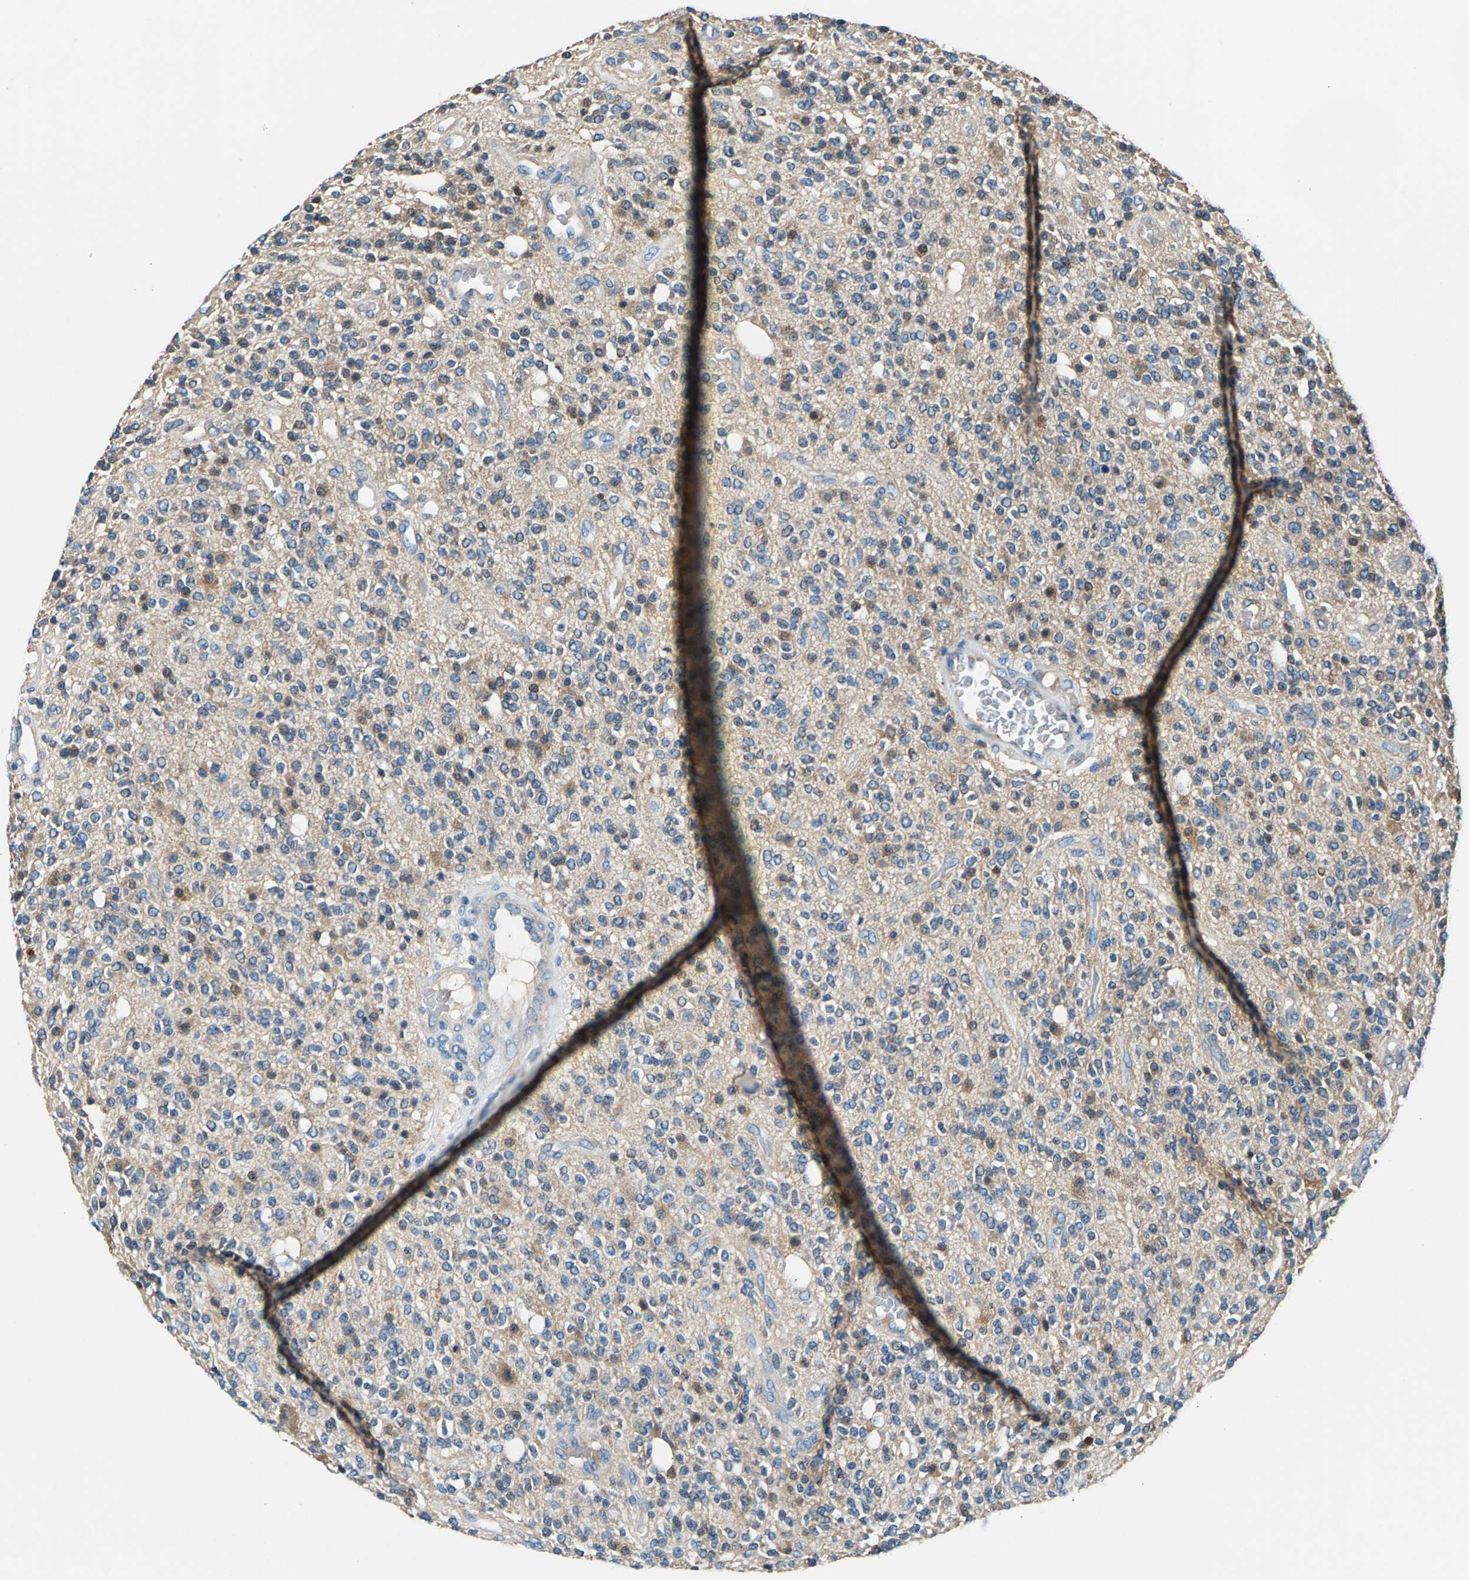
{"staining": {"intensity": "moderate", "quantity": "<25%", "location": "cytoplasmic/membranous"}, "tissue": "glioma", "cell_type": "Tumor cells", "image_type": "cancer", "snomed": [{"axis": "morphology", "description": "Glioma, malignant, High grade"}, {"axis": "topography", "description": "Brain"}], "caption": "Immunohistochemical staining of human glioma shows low levels of moderate cytoplasmic/membranous expression in approximately <25% of tumor cells.", "gene": "CDRT4", "patient": {"sex": "male", "age": 34}}